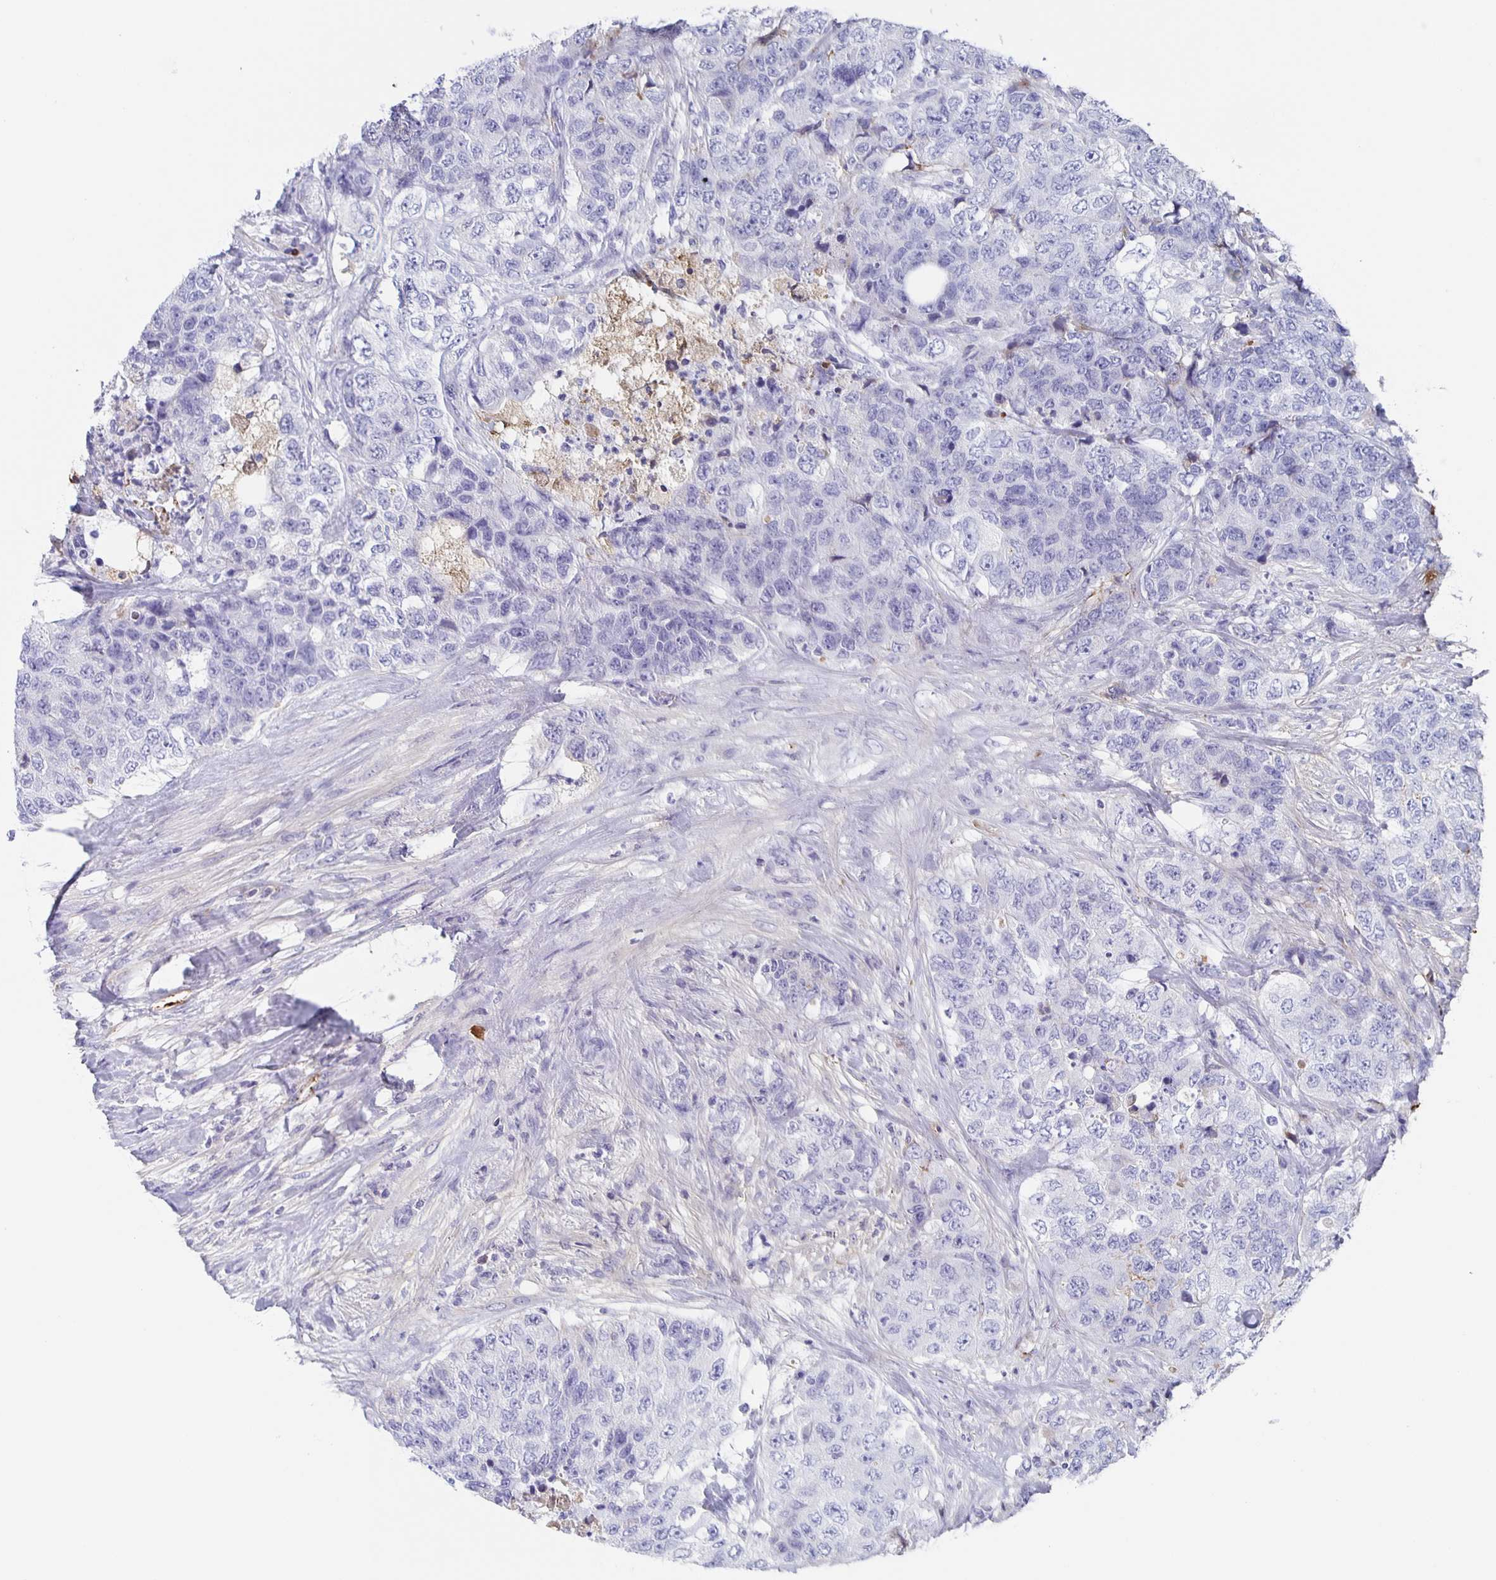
{"staining": {"intensity": "negative", "quantity": "none", "location": "none"}, "tissue": "urothelial cancer", "cell_type": "Tumor cells", "image_type": "cancer", "snomed": [{"axis": "morphology", "description": "Urothelial carcinoma, High grade"}, {"axis": "topography", "description": "Urinary bladder"}], "caption": "IHC of urothelial cancer shows no expression in tumor cells.", "gene": "FGA", "patient": {"sex": "female", "age": 78}}